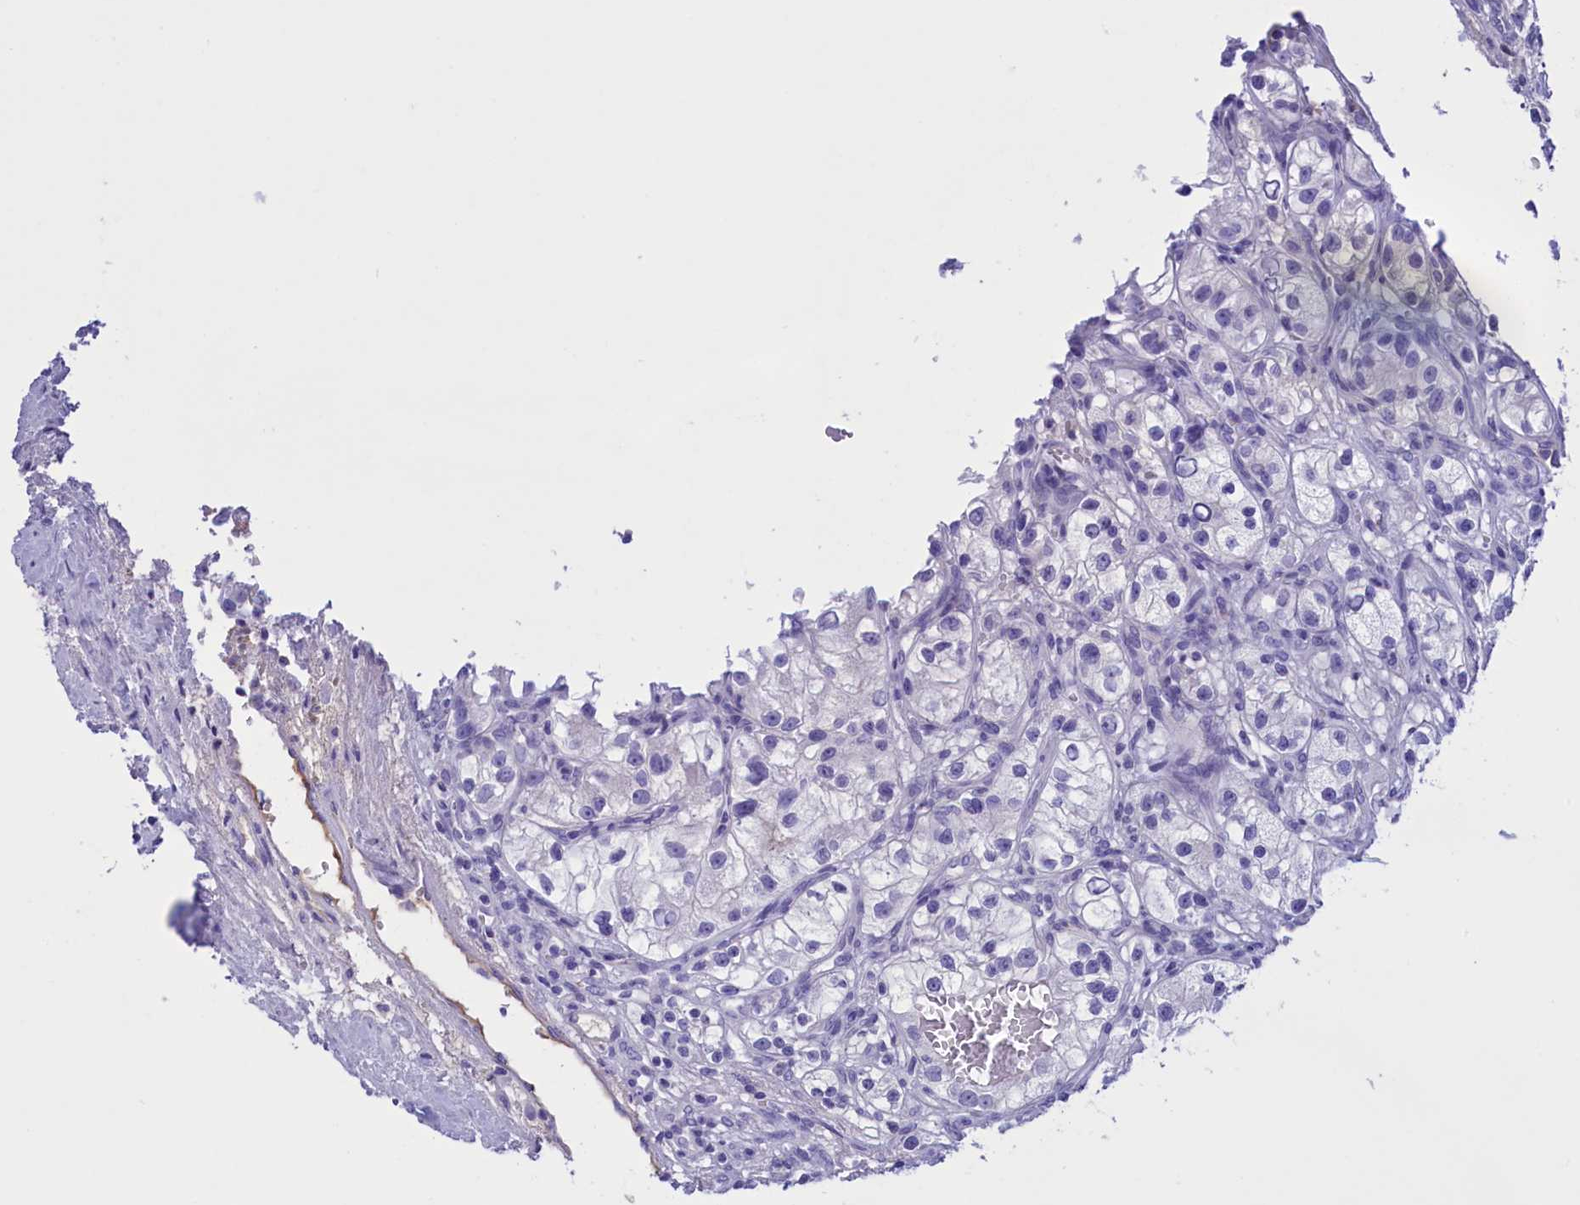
{"staining": {"intensity": "negative", "quantity": "none", "location": "none"}, "tissue": "renal cancer", "cell_type": "Tumor cells", "image_type": "cancer", "snomed": [{"axis": "morphology", "description": "Adenocarcinoma, NOS"}, {"axis": "topography", "description": "Kidney"}], "caption": "Tumor cells show no significant expression in renal cancer. (DAB (3,3'-diaminobenzidine) immunohistochemistry (IHC) with hematoxylin counter stain).", "gene": "PROK2", "patient": {"sex": "female", "age": 57}}